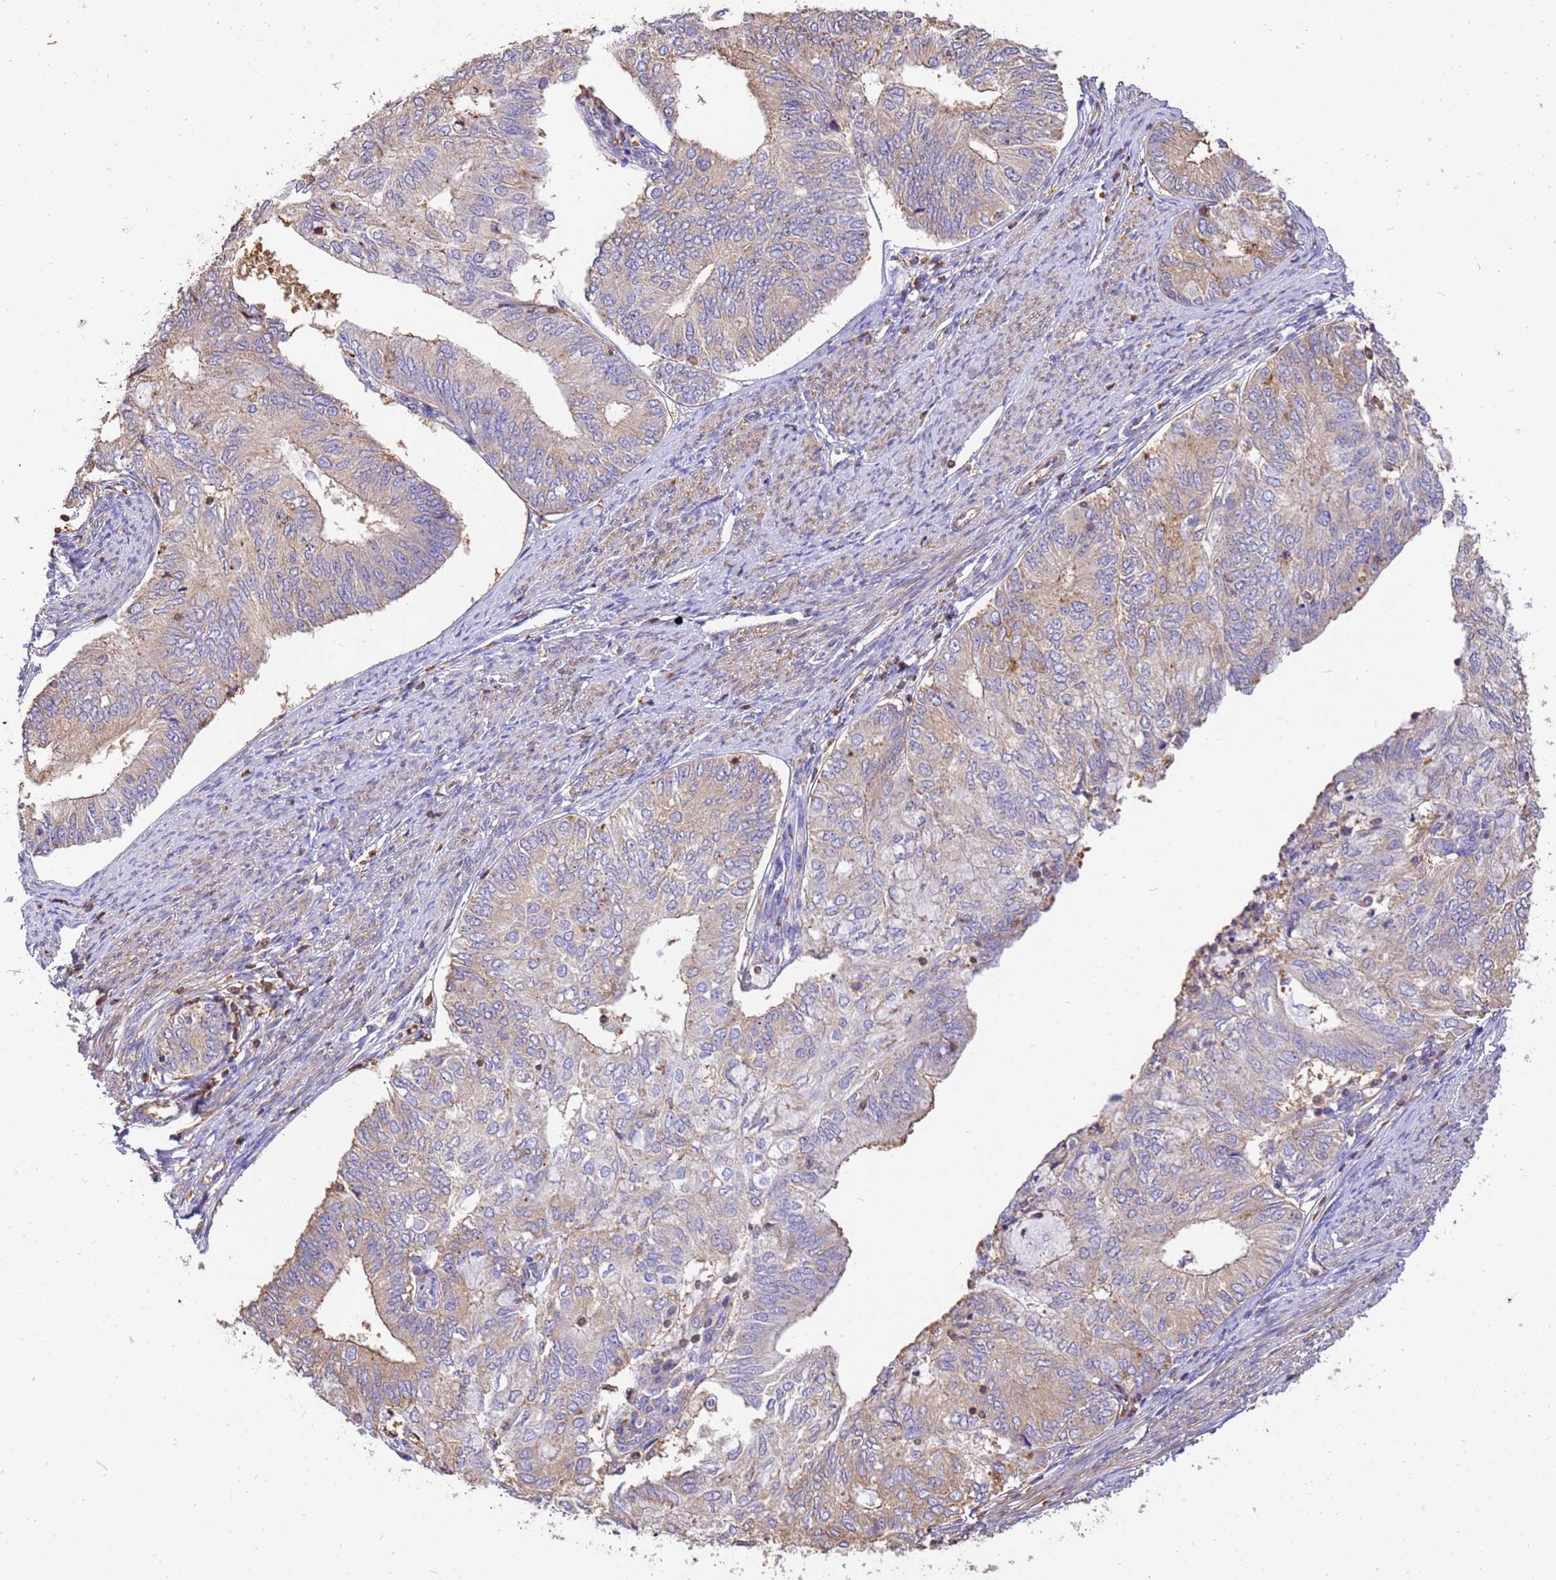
{"staining": {"intensity": "weak", "quantity": "25%-75%", "location": "cytoplasmic/membranous"}, "tissue": "endometrial cancer", "cell_type": "Tumor cells", "image_type": "cancer", "snomed": [{"axis": "morphology", "description": "Adenocarcinoma, NOS"}, {"axis": "topography", "description": "Endometrium"}], "caption": "A histopathology image of endometrial cancer stained for a protein shows weak cytoplasmic/membranous brown staining in tumor cells.", "gene": "WDR64", "patient": {"sex": "female", "age": 68}}